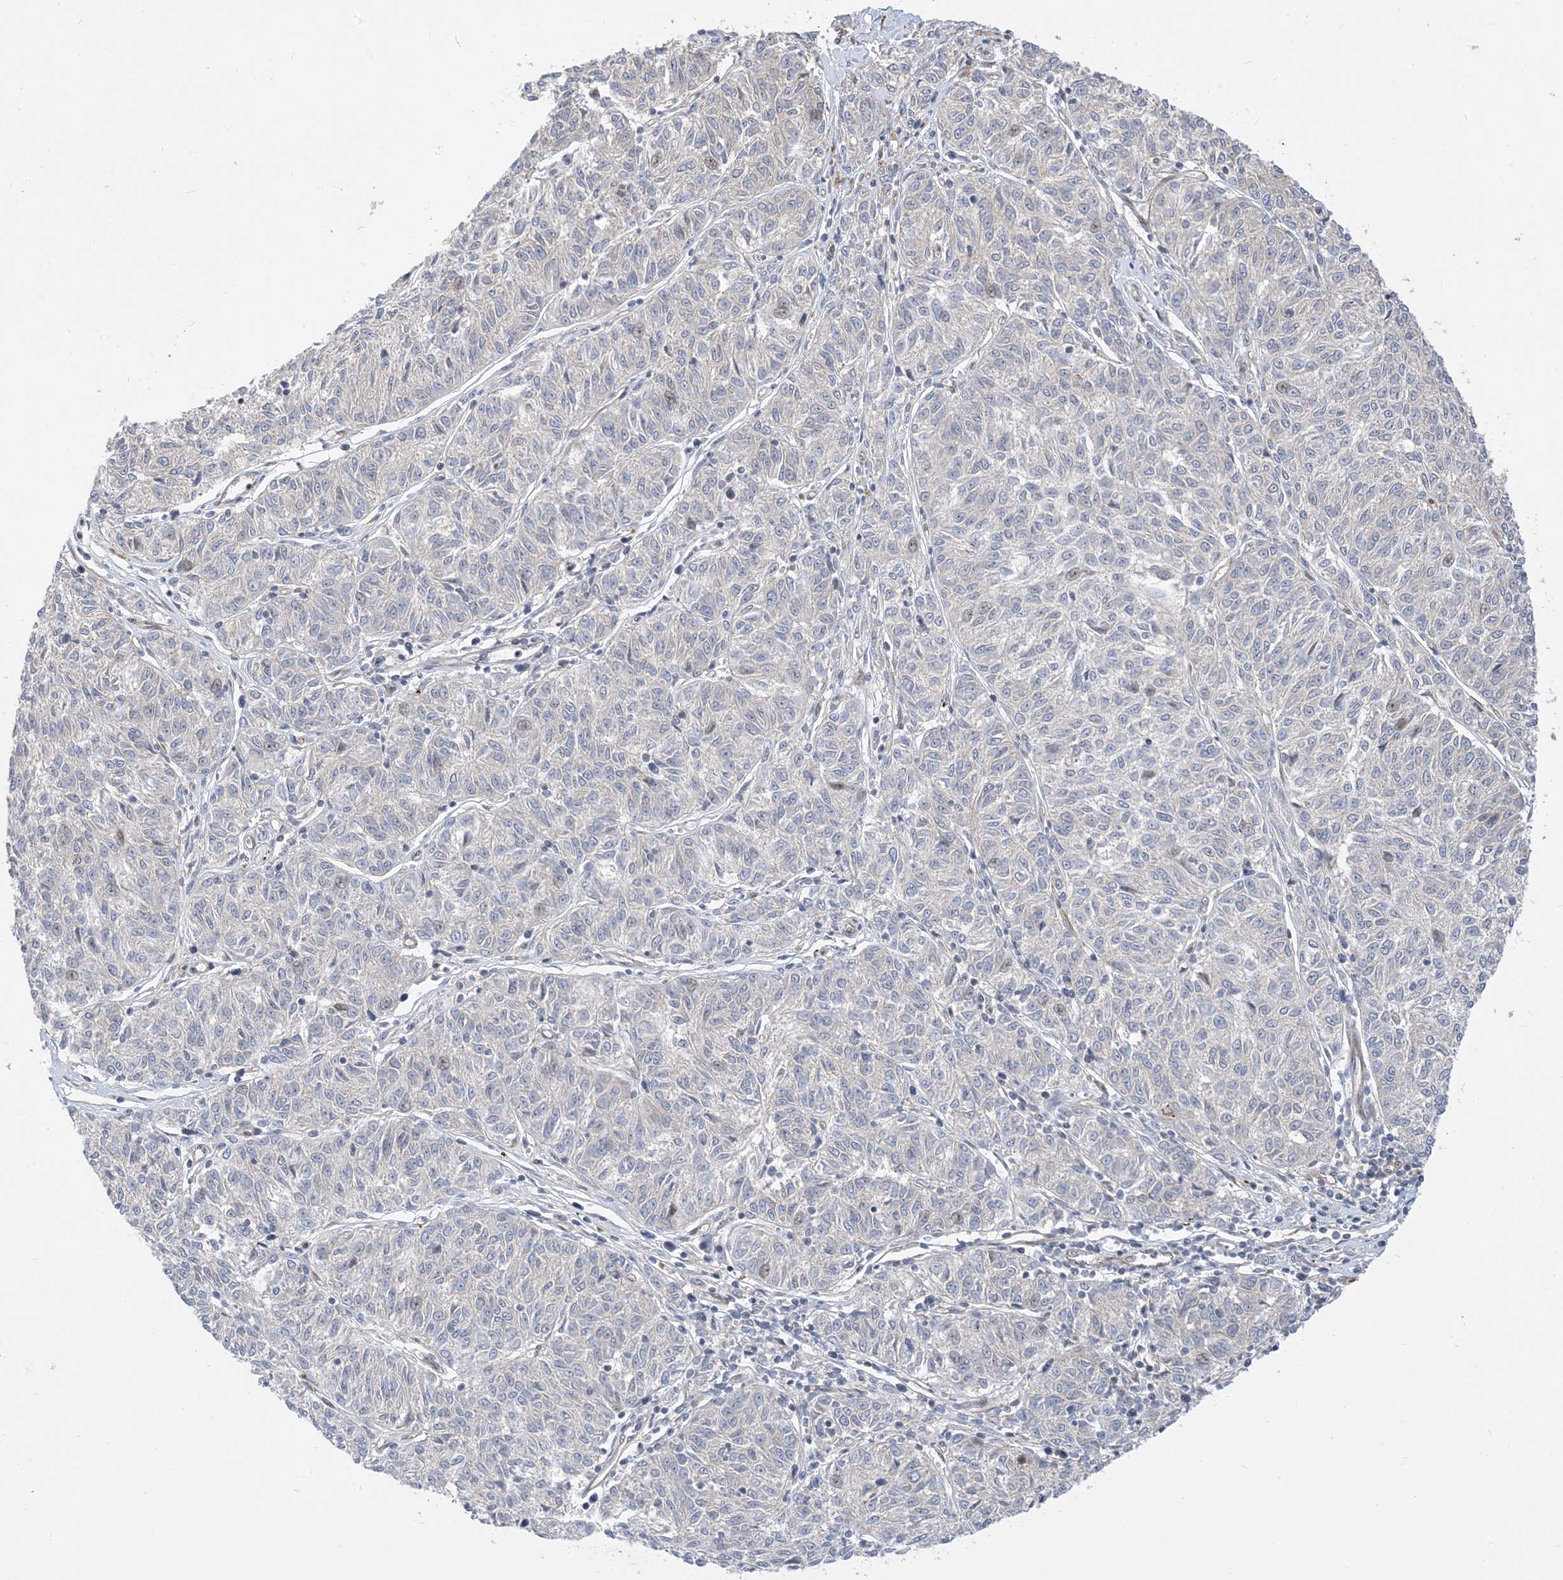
{"staining": {"intensity": "negative", "quantity": "none", "location": "none"}, "tissue": "melanoma", "cell_type": "Tumor cells", "image_type": "cancer", "snomed": [{"axis": "morphology", "description": "Malignant melanoma, NOS"}, {"axis": "topography", "description": "Skin"}], "caption": "High magnification brightfield microscopy of malignant melanoma stained with DAB (3,3'-diaminobenzidine) (brown) and counterstained with hematoxylin (blue): tumor cells show no significant expression.", "gene": "TYSND1", "patient": {"sex": "female", "age": 72}}